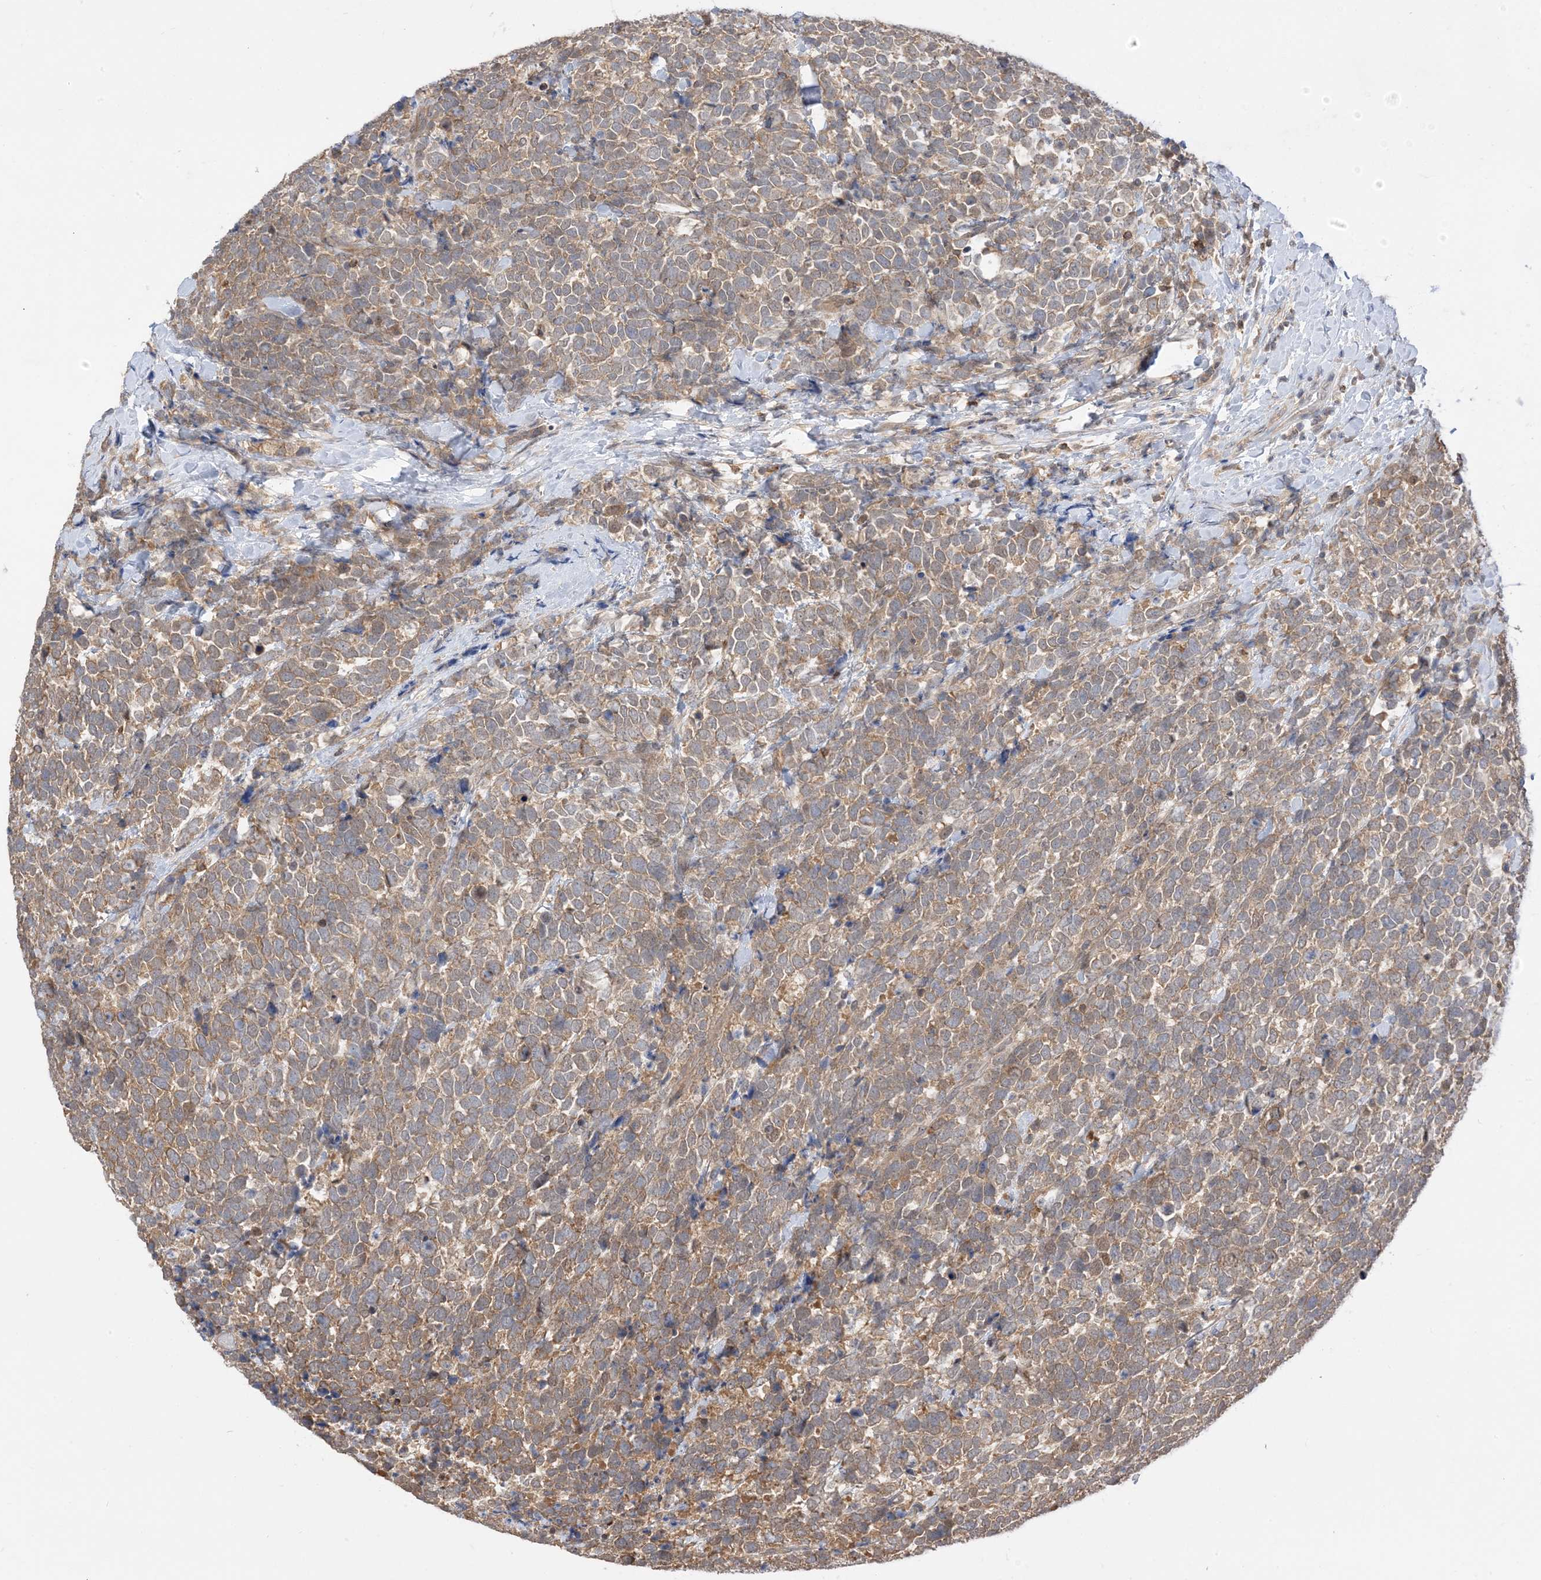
{"staining": {"intensity": "moderate", "quantity": ">75%", "location": "cytoplasmic/membranous"}, "tissue": "urothelial cancer", "cell_type": "Tumor cells", "image_type": "cancer", "snomed": [{"axis": "morphology", "description": "Urothelial carcinoma, High grade"}, {"axis": "topography", "description": "Urinary bladder"}], "caption": "About >75% of tumor cells in human high-grade urothelial carcinoma demonstrate moderate cytoplasmic/membranous protein staining as visualized by brown immunohistochemical staining.", "gene": "WDR26", "patient": {"sex": "female", "age": 82}}